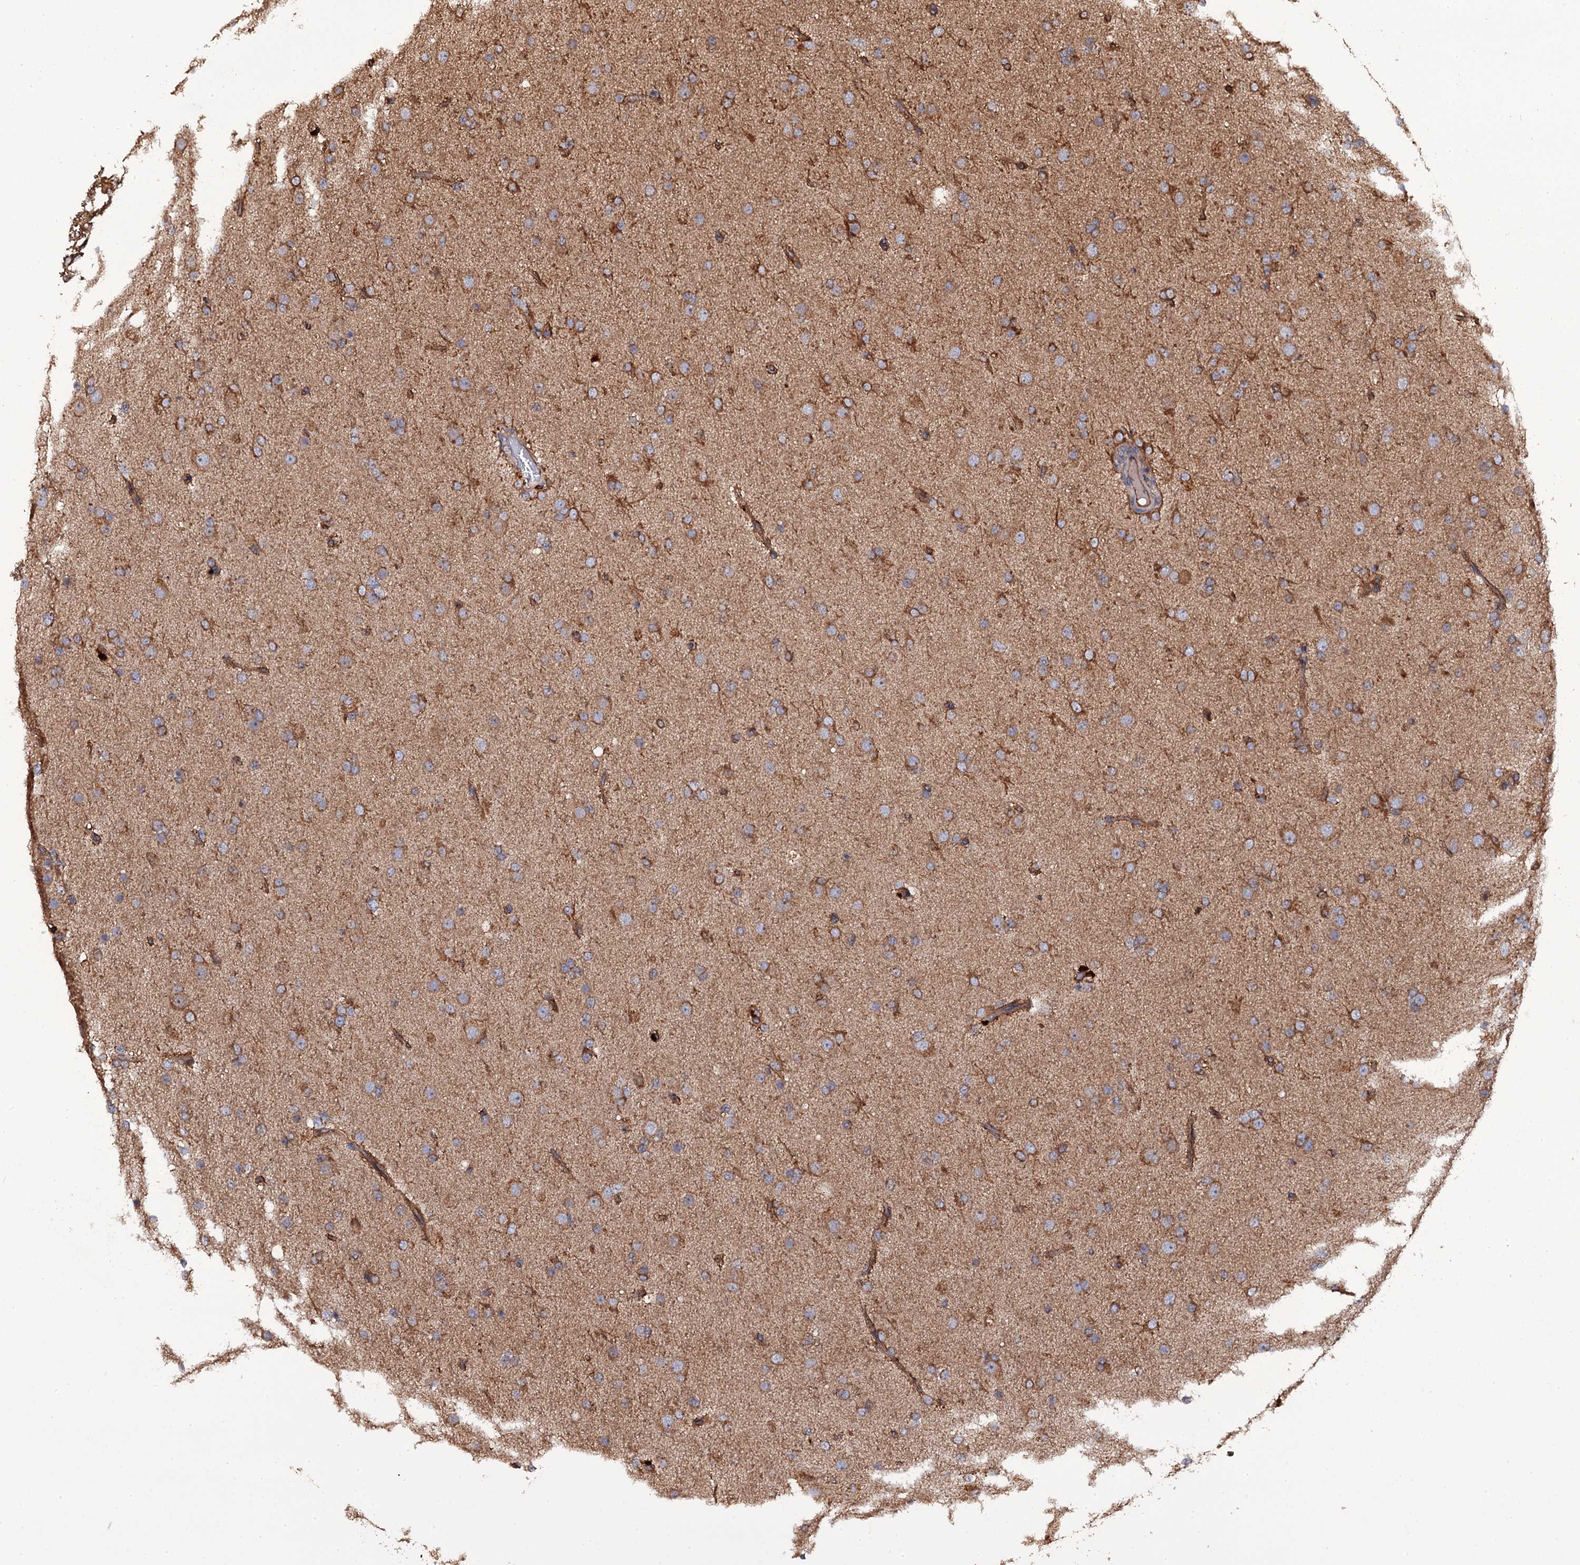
{"staining": {"intensity": "moderate", "quantity": ">75%", "location": "cytoplasmic/membranous"}, "tissue": "glioma", "cell_type": "Tumor cells", "image_type": "cancer", "snomed": [{"axis": "morphology", "description": "Glioma, malignant, Low grade"}, {"axis": "topography", "description": "Brain"}], "caption": "Immunohistochemistry photomicrograph of human glioma stained for a protein (brown), which displays medium levels of moderate cytoplasmic/membranous expression in approximately >75% of tumor cells.", "gene": "TTC23", "patient": {"sex": "male", "age": 65}}